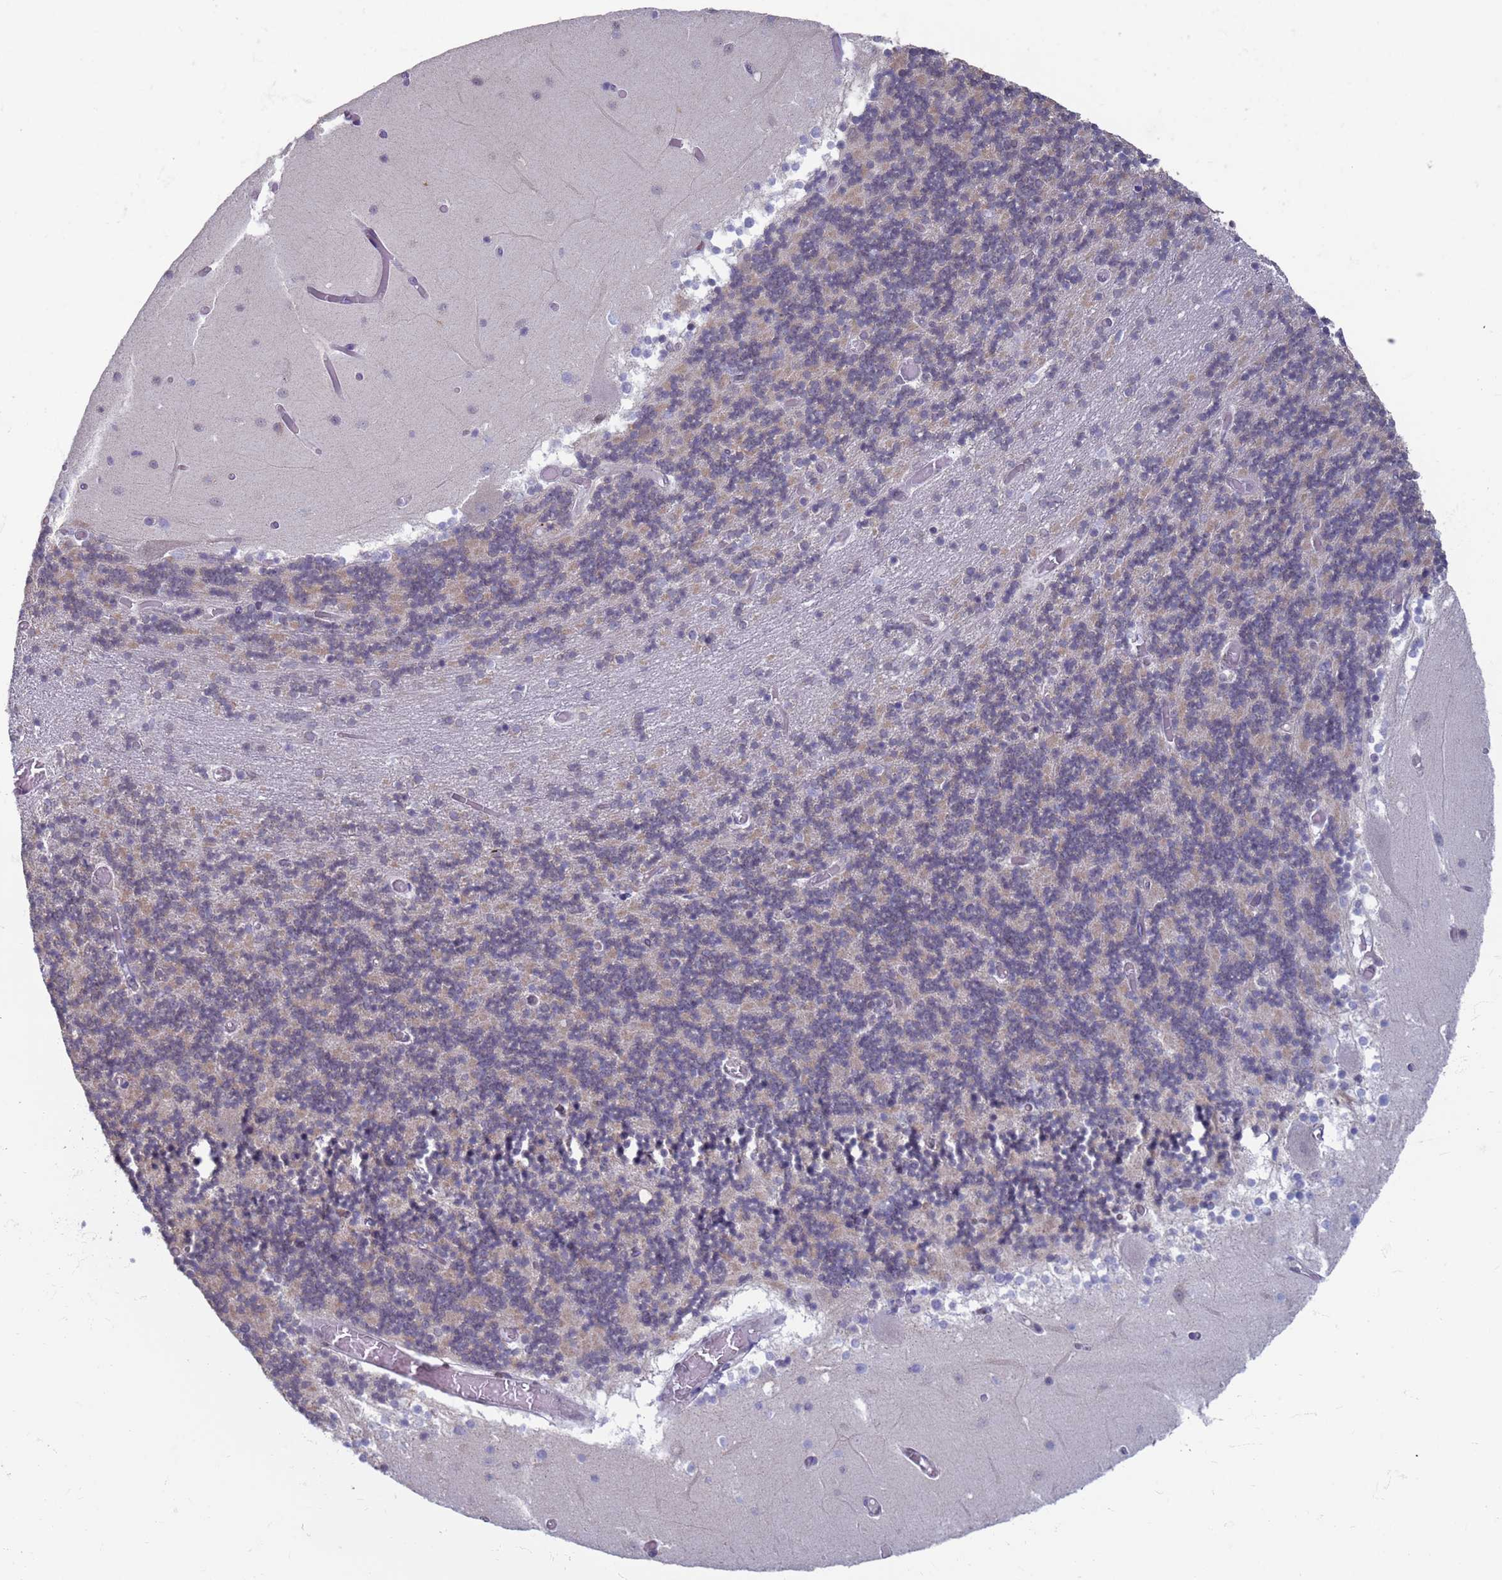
{"staining": {"intensity": "weak", "quantity": "25%-75%", "location": "cytoplasmic/membranous"}, "tissue": "cerebellum", "cell_type": "Cells in granular layer", "image_type": "normal", "snomed": [{"axis": "morphology", "description": "Normal tissue, NOS"}, {"axis": "topography", "description": "Cerebellum"}], "caption": "Approximately 25%-75% of cells in granular layer in benign cerebellum show weak cytoplasmic/membranous protein positivity as visualized by brown immunohistochemical staining.", "gene": "SAE1", "patient": {"sex": "female", "age": 28}}